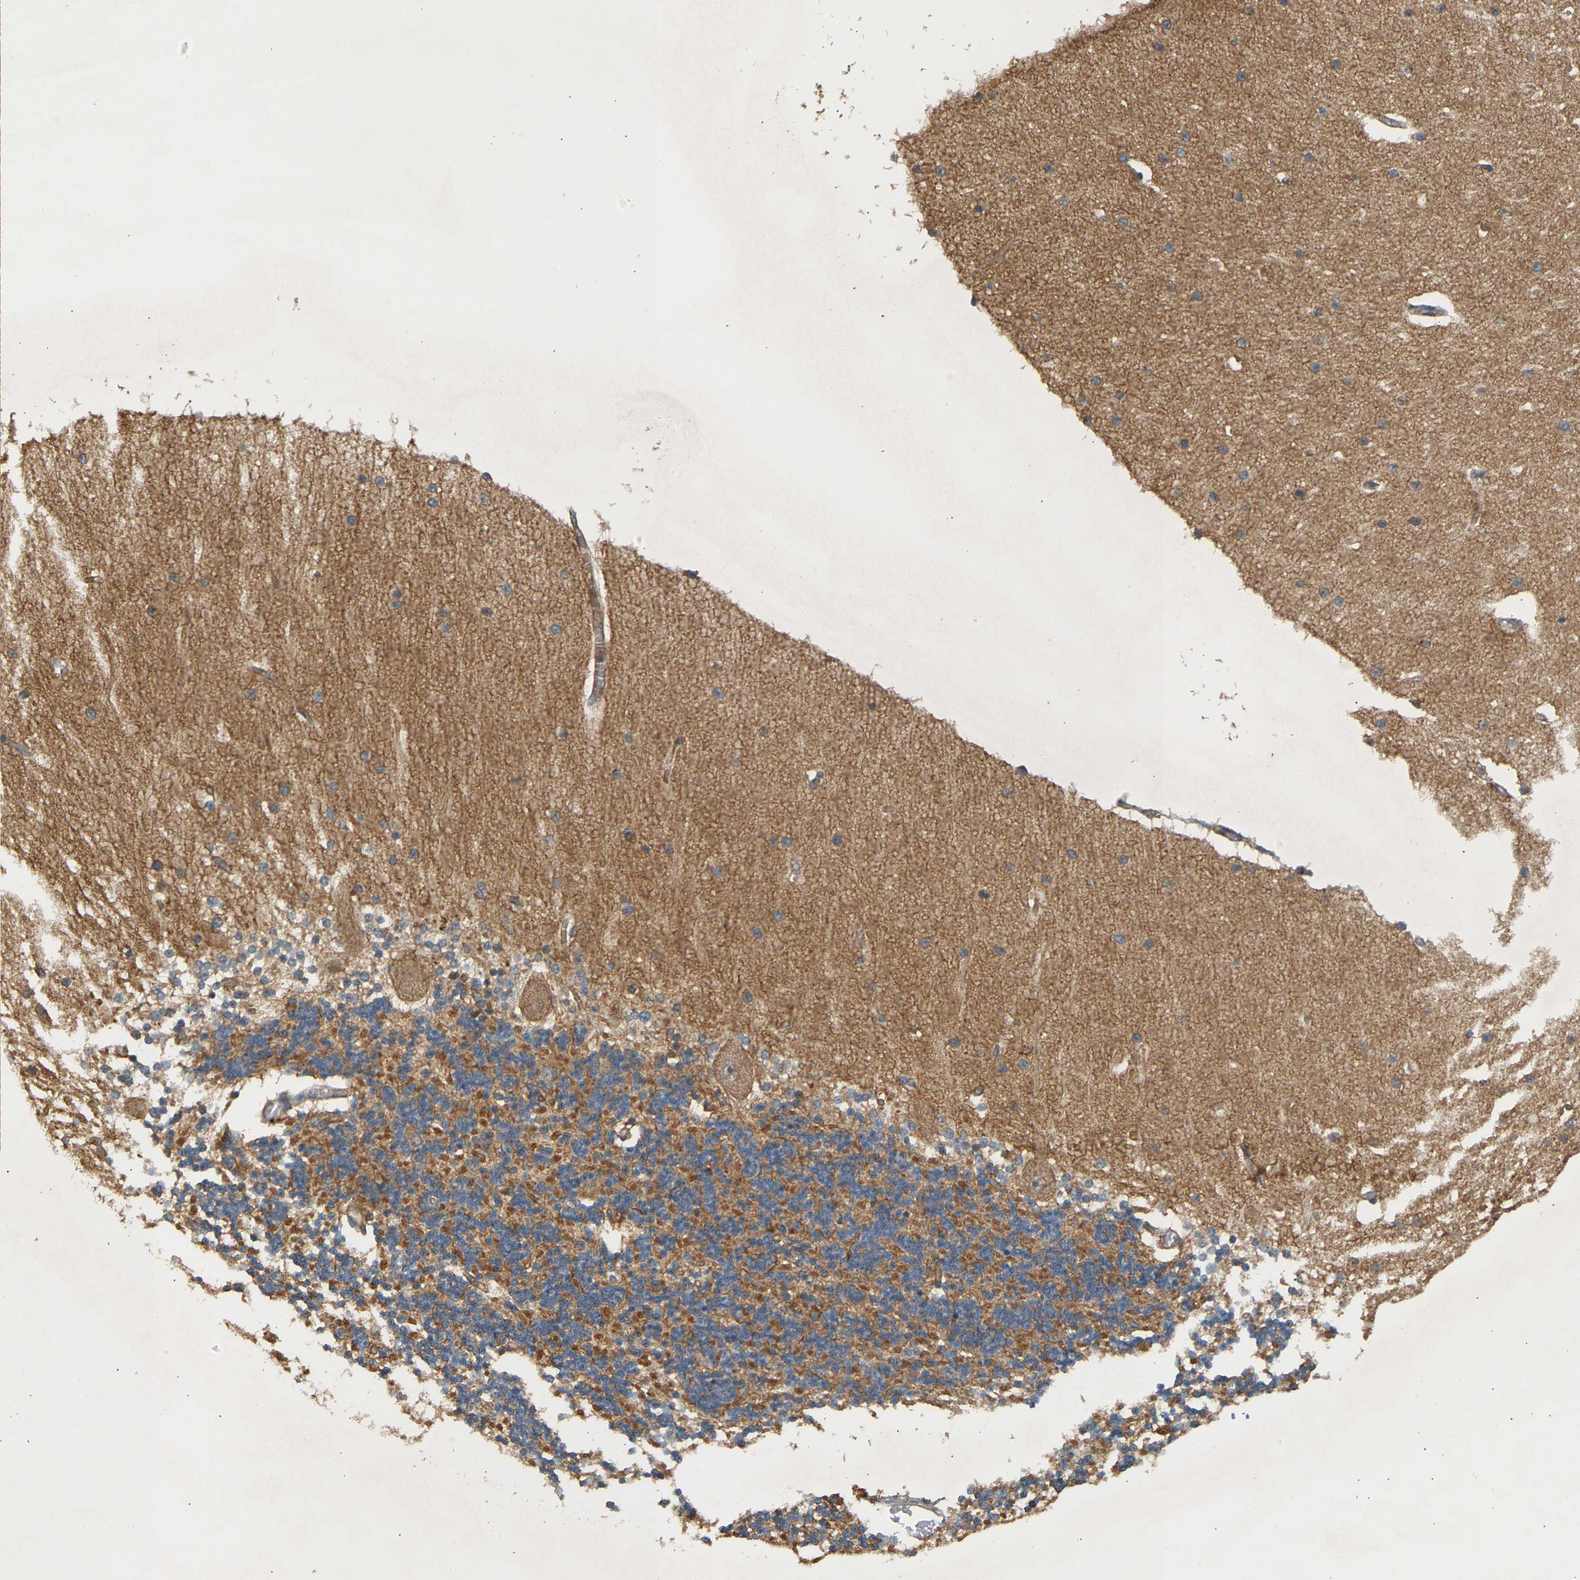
{"staining": {"intensity": "moderate", "quantity": ">75%", "location": "cytoplasmic/membranous"}, "tissue": "cerebellum", "cell_type": "Cells in granular layer", "image_type": "normal", "snomed": [{"axis": "morphology", "description": "Normal tissue, NOS"}, {"axis": "topography", "description": "Cerebellum"}], "caption": "Unremarkable cerebellum exhibits moderate cytoplasmic/membranous positivity in about >75% of cells in granular layer (DAB (3,3'-diaminobenzidine) IHC with brightfield microscopy, high magnification)..", "gene": "RGL1", "patient": {"sex": "female", "age": 54}}